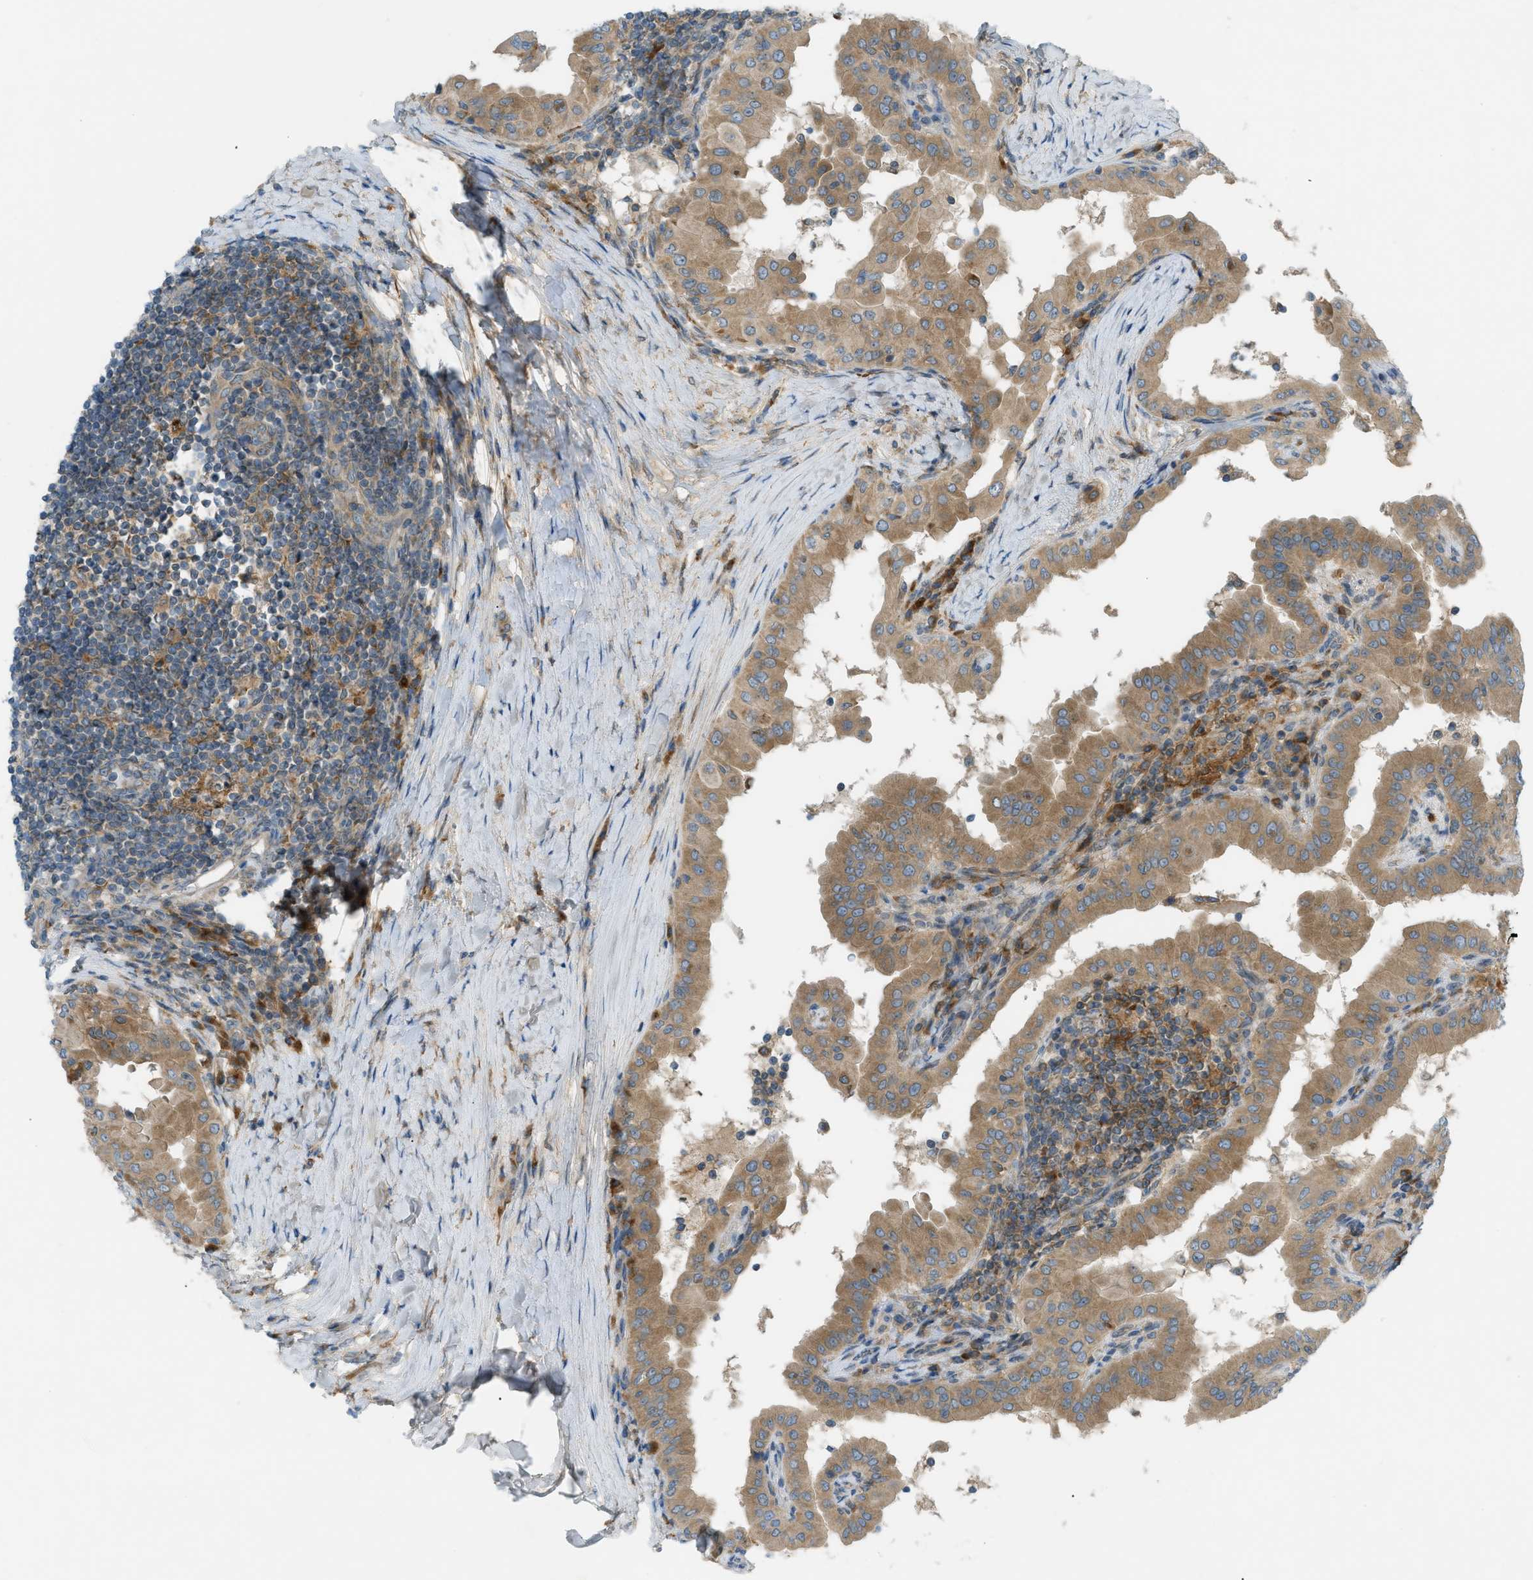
{"staining": {"intensity": "moderate", "quantity": ">75%", "location": "cytoplasmic/membranous"}, "tissue": "thyroid cancer", "cell_type": "Tumor cells", "image_type": "cancer", "snomed": [{"axis": "morphology", "description": "Papillary adenocarcinoma, NOS"}, {"axis": "topography", "description": "Thyroid gland"}], "caption": "Papillary adenocarcinoma (thyroid) stained with IHC reveals moderate cytoplasmic/membranous staining in about >75% of tumor cells. (DAB IHC with brightfield microscopy, high magnification).", "gene": "DYRK1A", "patient": {"sex": "male", "age": 33}}